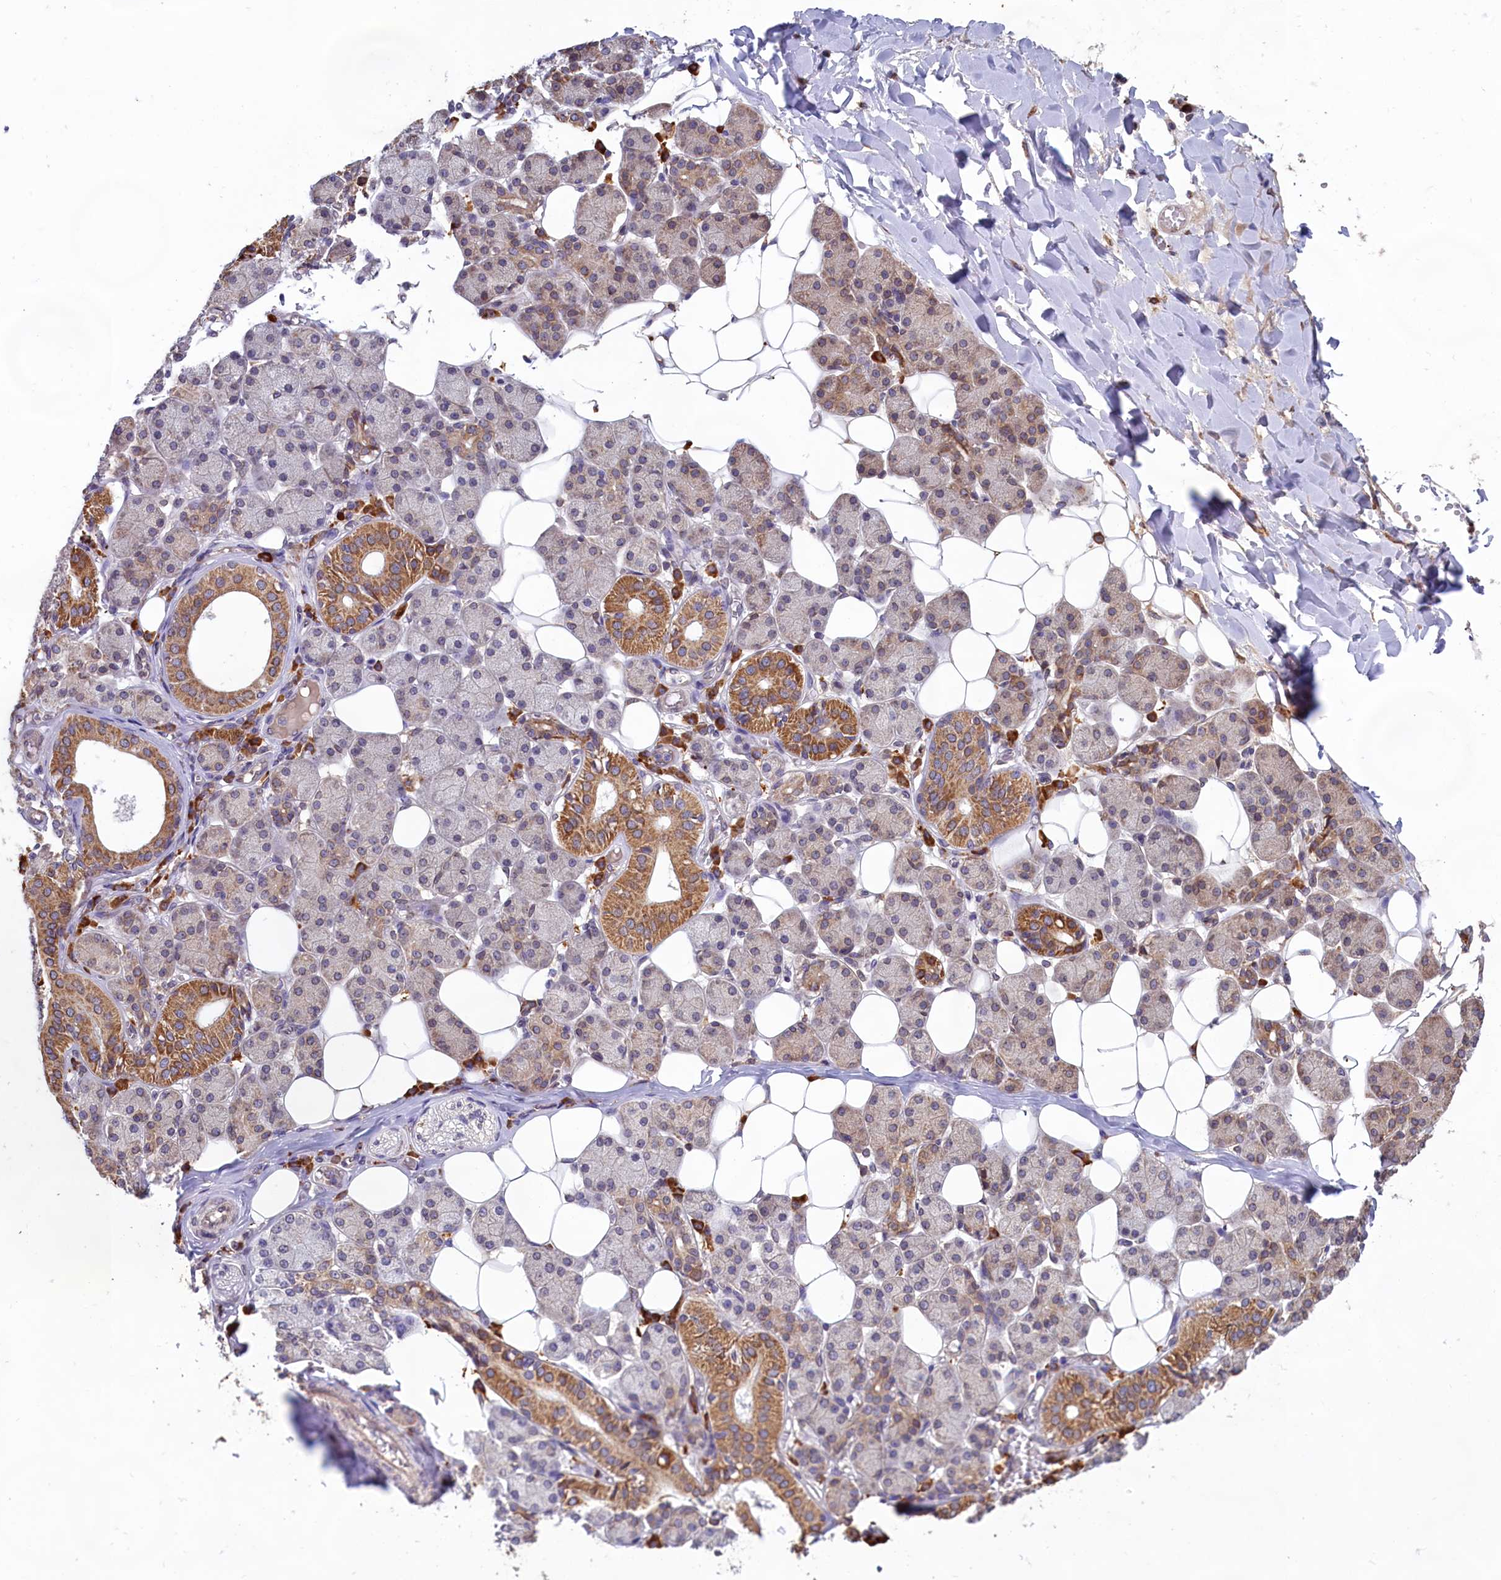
{"staining": {"intensity": "strong", "quantity": "25%-75%", "location": "cytoplasmic/membranous"}, "tissue": "salivary gland", "cell_type": "Glandular cells", "image_type": "normal", "snomed": [{"axis": "morphology", "description": "Normal tissue, NOS"}, {"axis": "topography", "description": "Salivary gland"}], "caption": "Immunohistochemistry (IHC) staining of benign salivary gland, which displays high levels of strong cytoplasmic/membranous expression in approximately 25%-75% of glandular cells indicating strong cytoplasmic/membranous protein staining. The staining was performed using DAB (3,3'-diaminobenzidine) (brown) for protein detection and nuclei were counterstained in hematoxylin (blue).", "gene": "TBC1D19", "patient": {"sex": "female", "age": 33}}